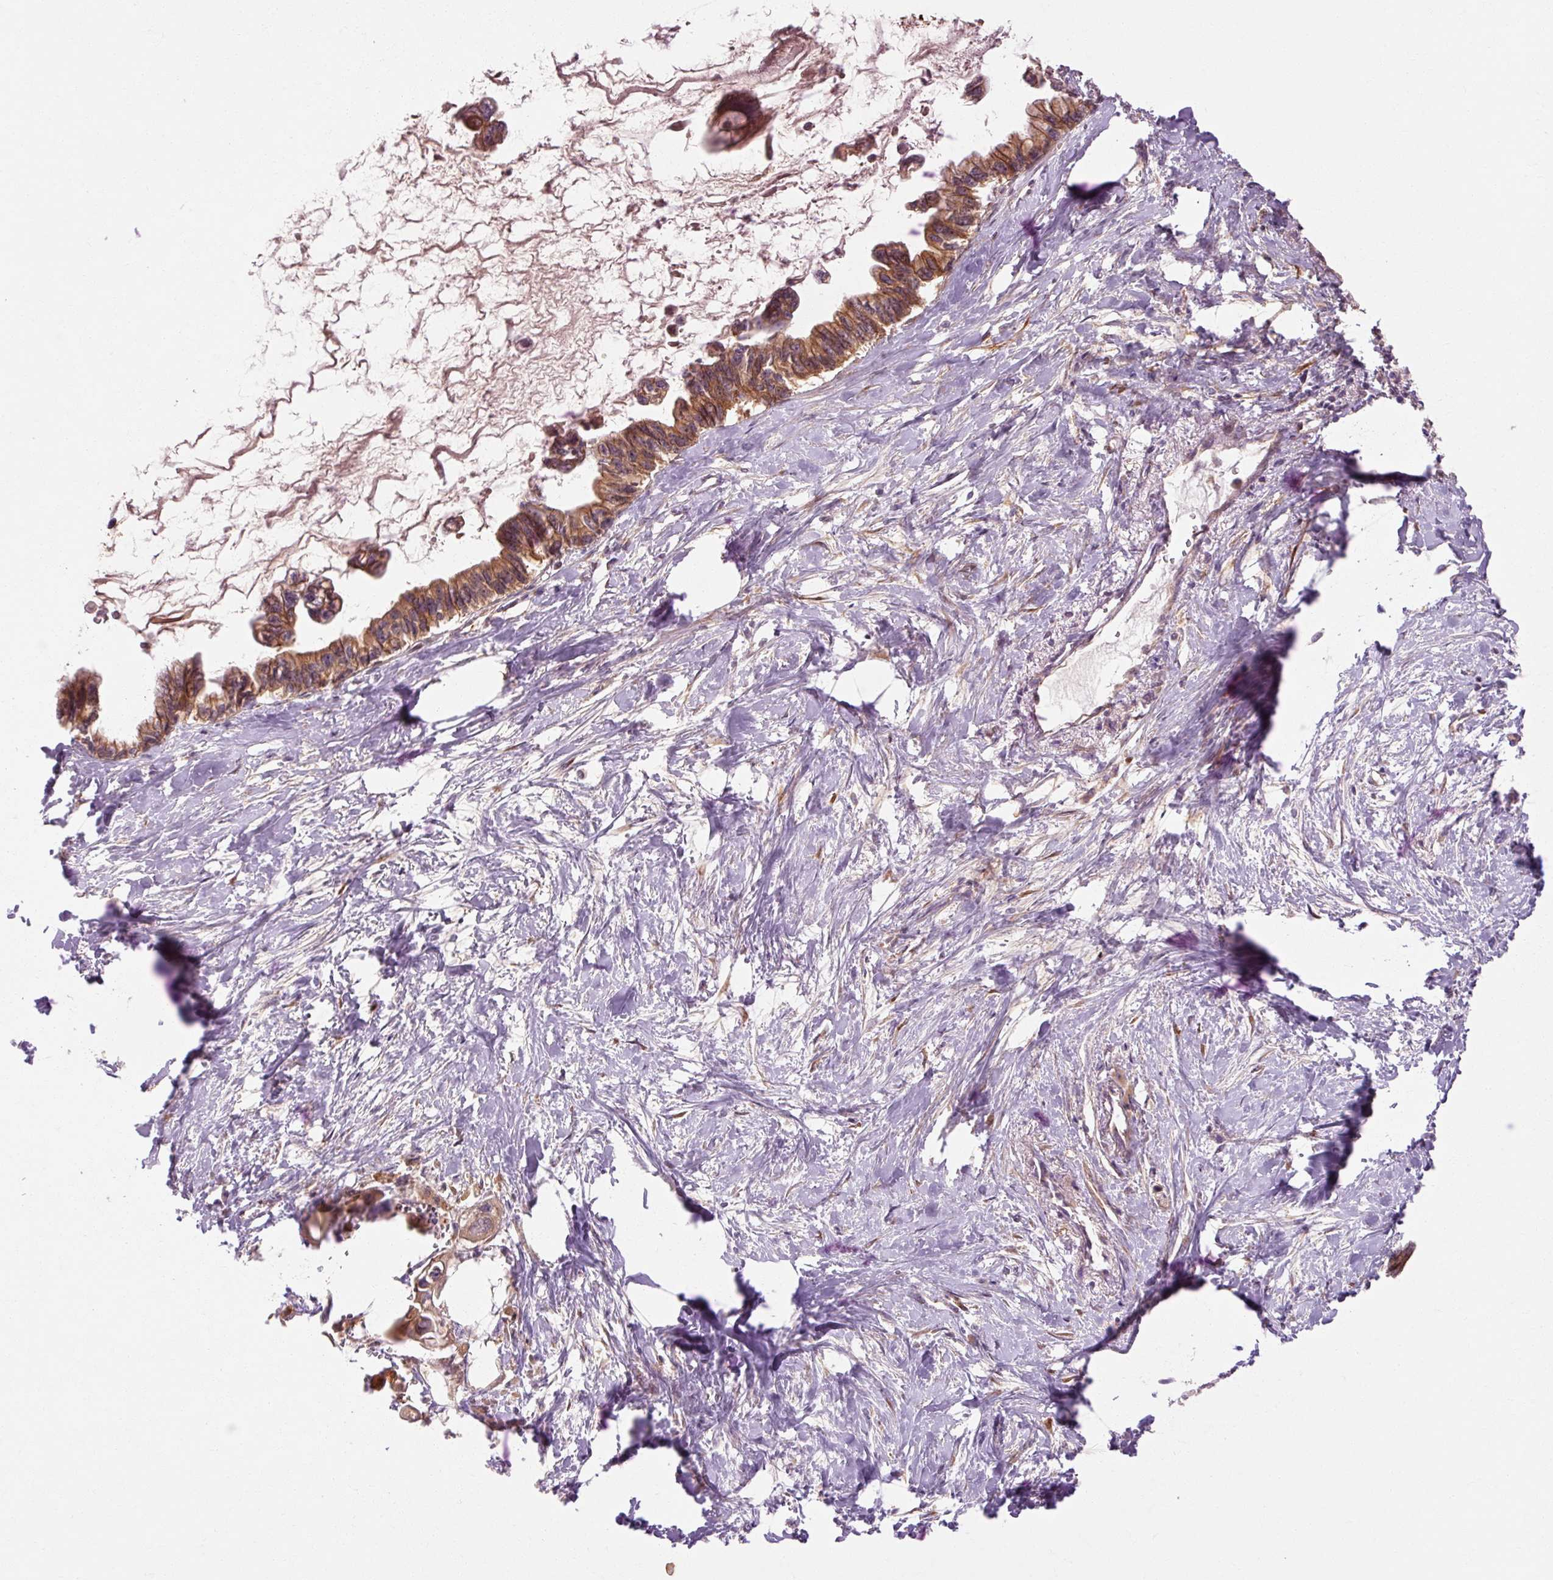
{"staining": {"intensity": "moderate", "quantity": ">75%", "location": "cytoplasmic/membranous"}, "tissue": "pancreatic cancer", "cell_type": "Tumor cells", "image_type": "cancer", "snomed": [{"axis": "morphology", "description": "Adenocarcinoma, NOS"}, {"axis": "topography", "description": "Pancreas"}], "caption": "Protein staining by IHC exhibits moderate cytoplasmic/membranous expression in about >75% of tumor cells in adenocarcinoma (pancreatic). The protein of interest is shown in brown color, while the nuclei are stained blue.", "gene": "CTNNA1", "patient": {"sex": "male", "age": 61}}